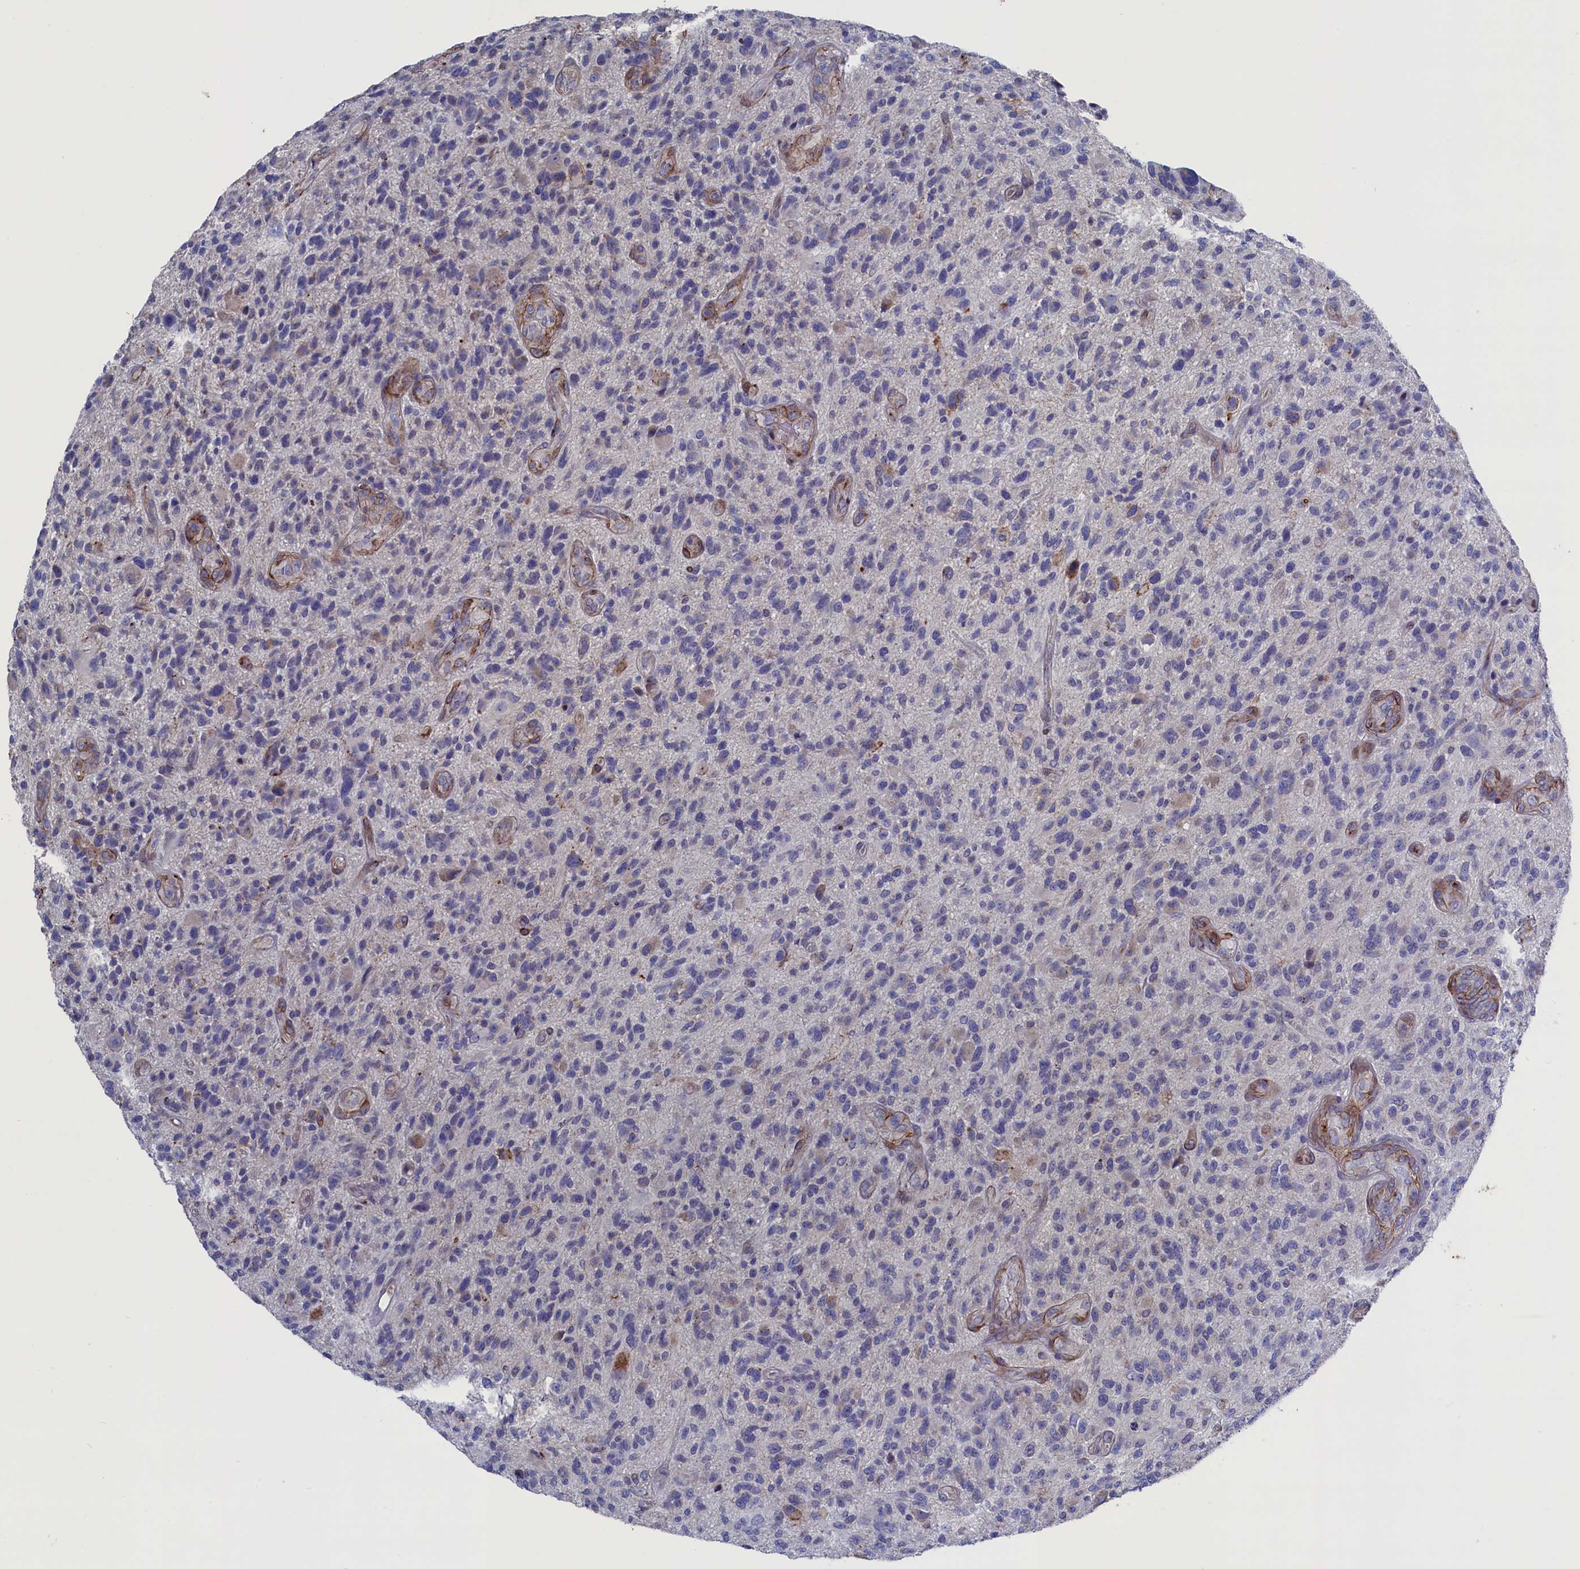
{"staining": {"intensity": "negative", "quantity": "none", "location": "none"}, "tissue": "glioma", "cell_type": "Tumor cells", "image_type": "cancer", "snomed": [{"axis": "morphology", "description": "Glioma, malignant, High grade"}, {"axis": "topography", "description": "Brain"}], "caption": "Immunohistochemistry histopathology image of neoplastic tissue: human malignant high-grade glioma stained with DAB (3,3'-diaminobenzidine) reveals no significant protein positivity in tumor cells.", "gene": "GPR108", "patient": {"sex": "male", "age": 47}}